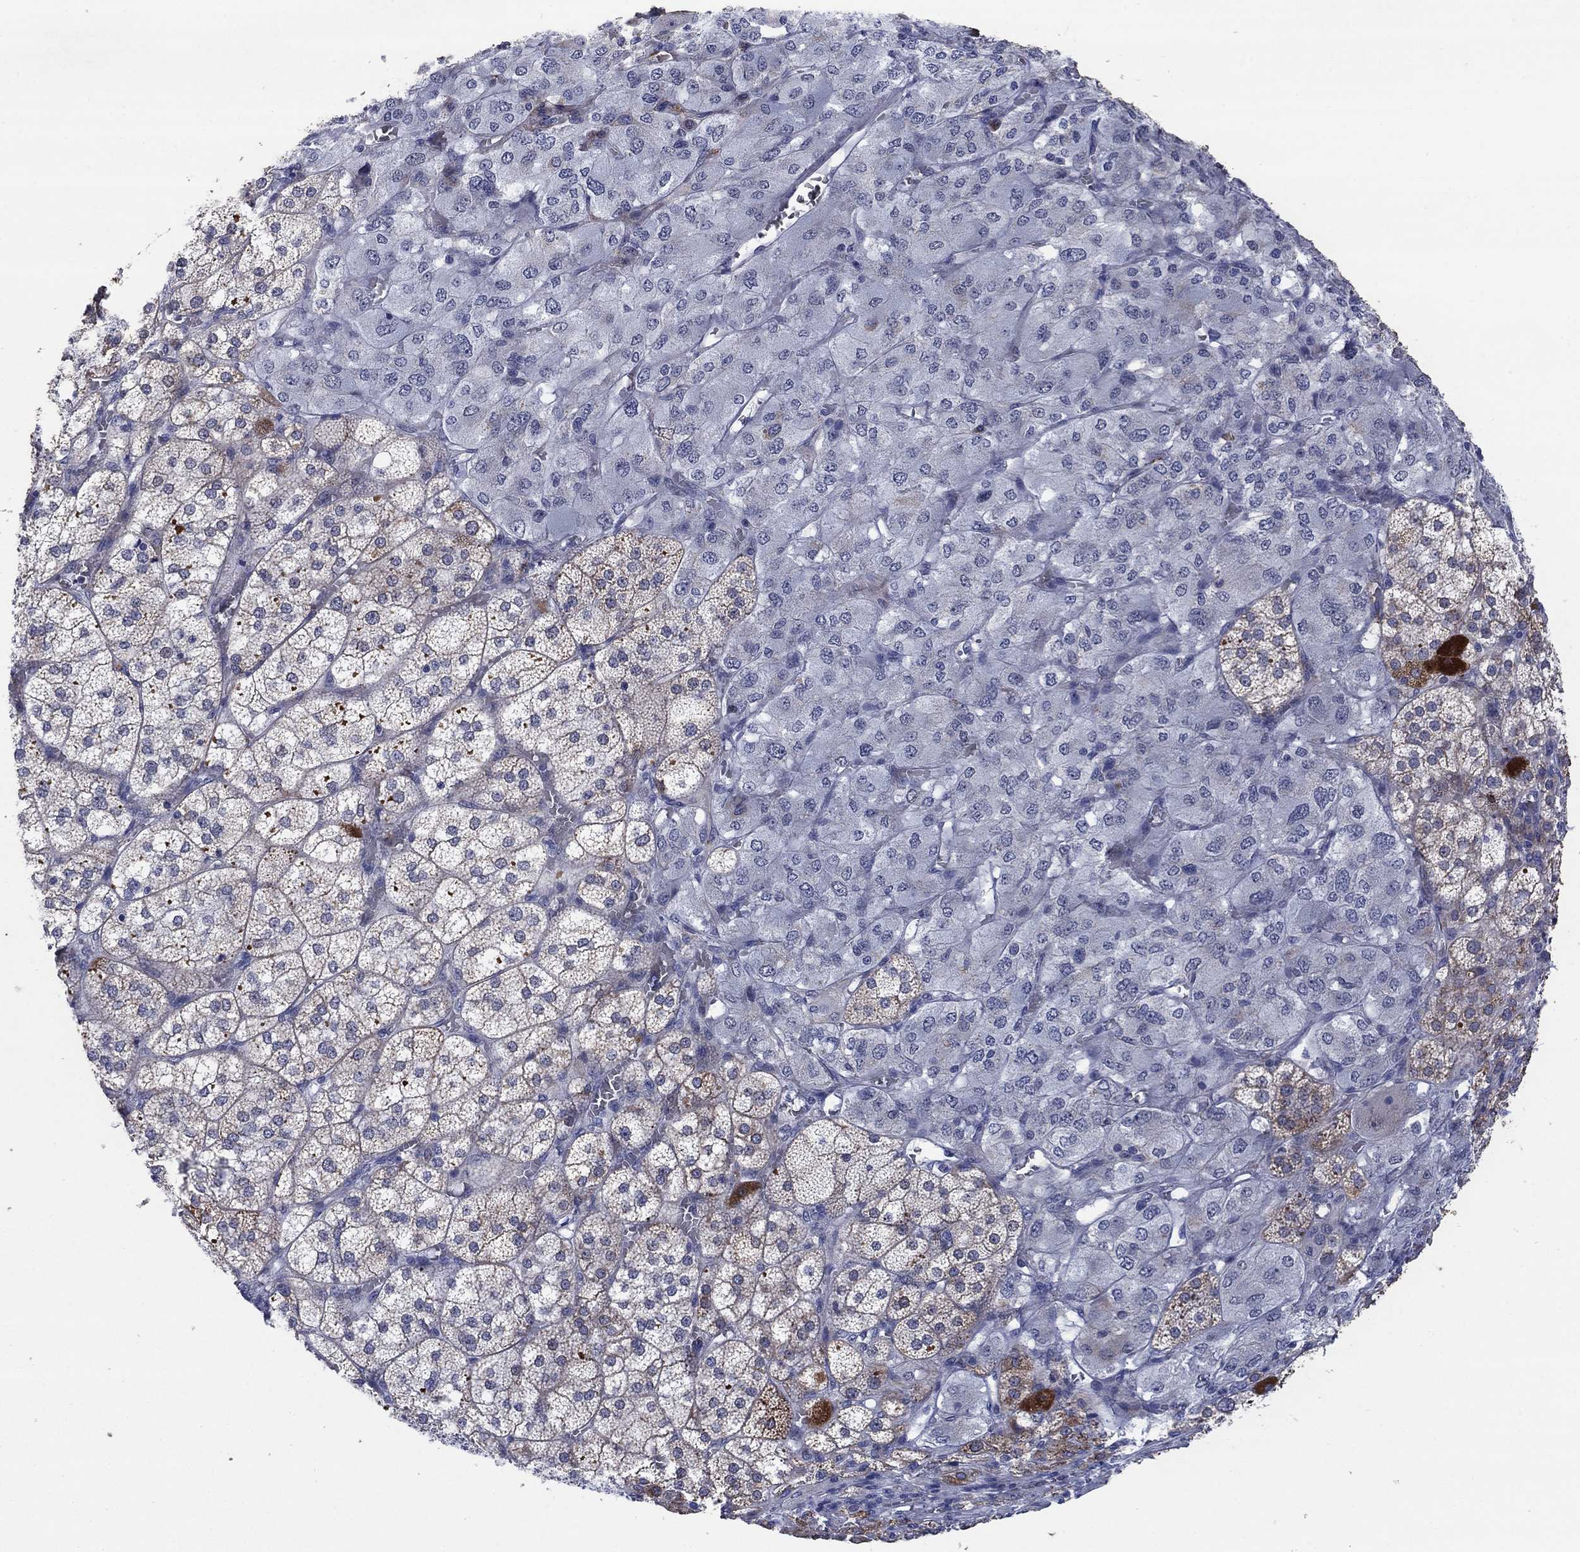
{"staining": {"intensity": "strong", "quantity": "<25%", "location": "cytoplasmic/membranous"}, "tissue": "adrenal gland", "cell_type": "Glandular cells", "image_type": "normal", "snomed": [{"axis": "morphology", "description": "Normal tissue, NOS"}, {"axis": "topography", "description": "Adrenal gland"}], "caption": "Protein staining by immunohistochemistry exhibits strong cytoplasmic/membranous expression in approximately <25% of glandular cells in normal adrenal gland. (DAB IHC, brown staining for protein, blue staining for nuclei).", "gene": "SDC1", "patient": {"sex": "female", "age": 60}}